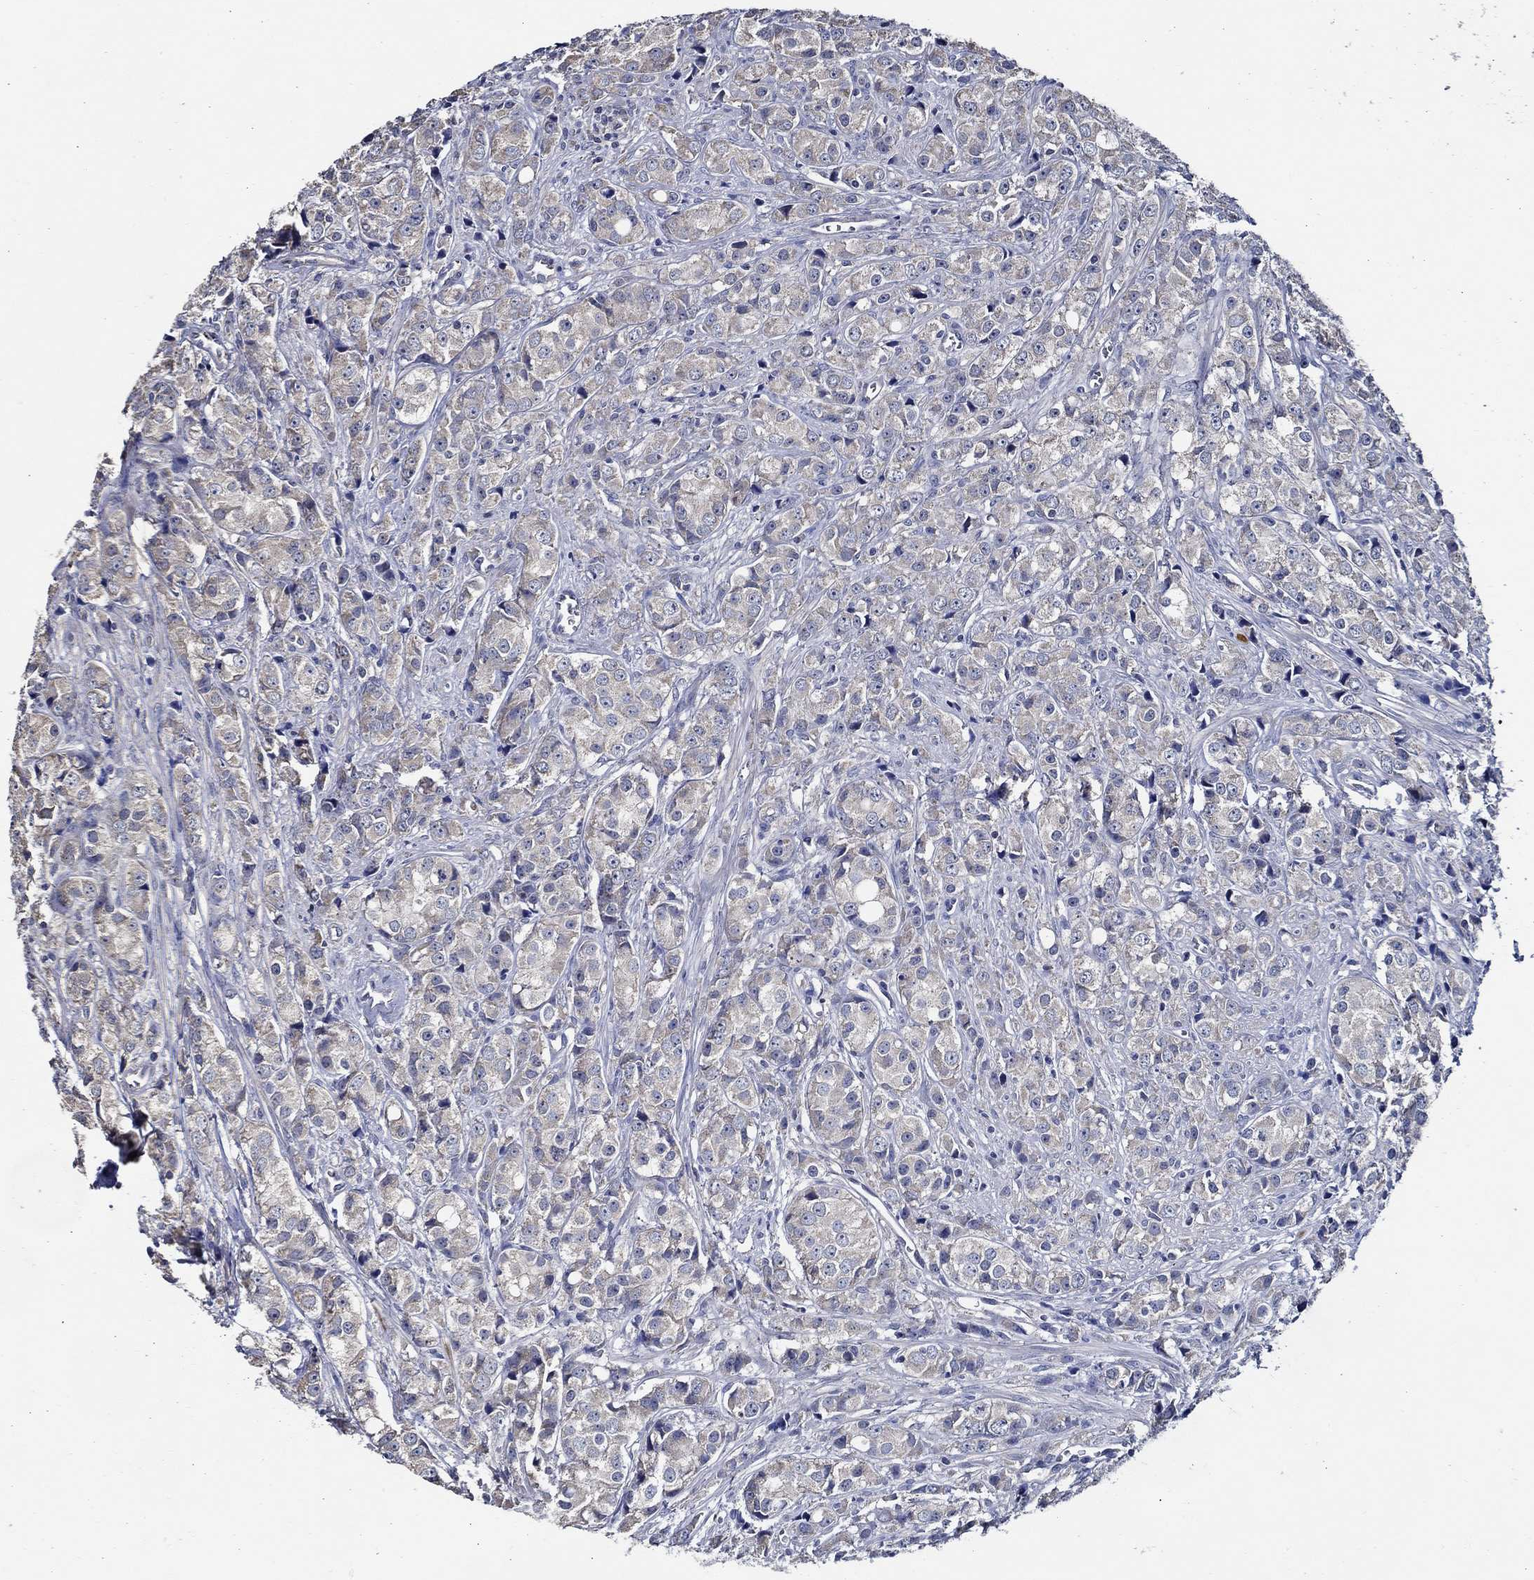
{"staining": {"intensity": "weak", "quantity": "<25%", "location": "cytoplasmic/membranous"}, "tissue": "prostate cancer", "cell_type": "Tumor cells", "image_type": "cancer", "snomed": [{"axis": "morphology", "description": "Adenocarcinoma, Medium grade"}, {"axis": "topography", "description": "Prostate"}], "caption": "Immunohistochemical staining of human prostate medium-grade adenocarcinoma reveals no significant expression in tumor cells.", "gene": "WDR53", "patient": {"sex": "male", "age": 74}}